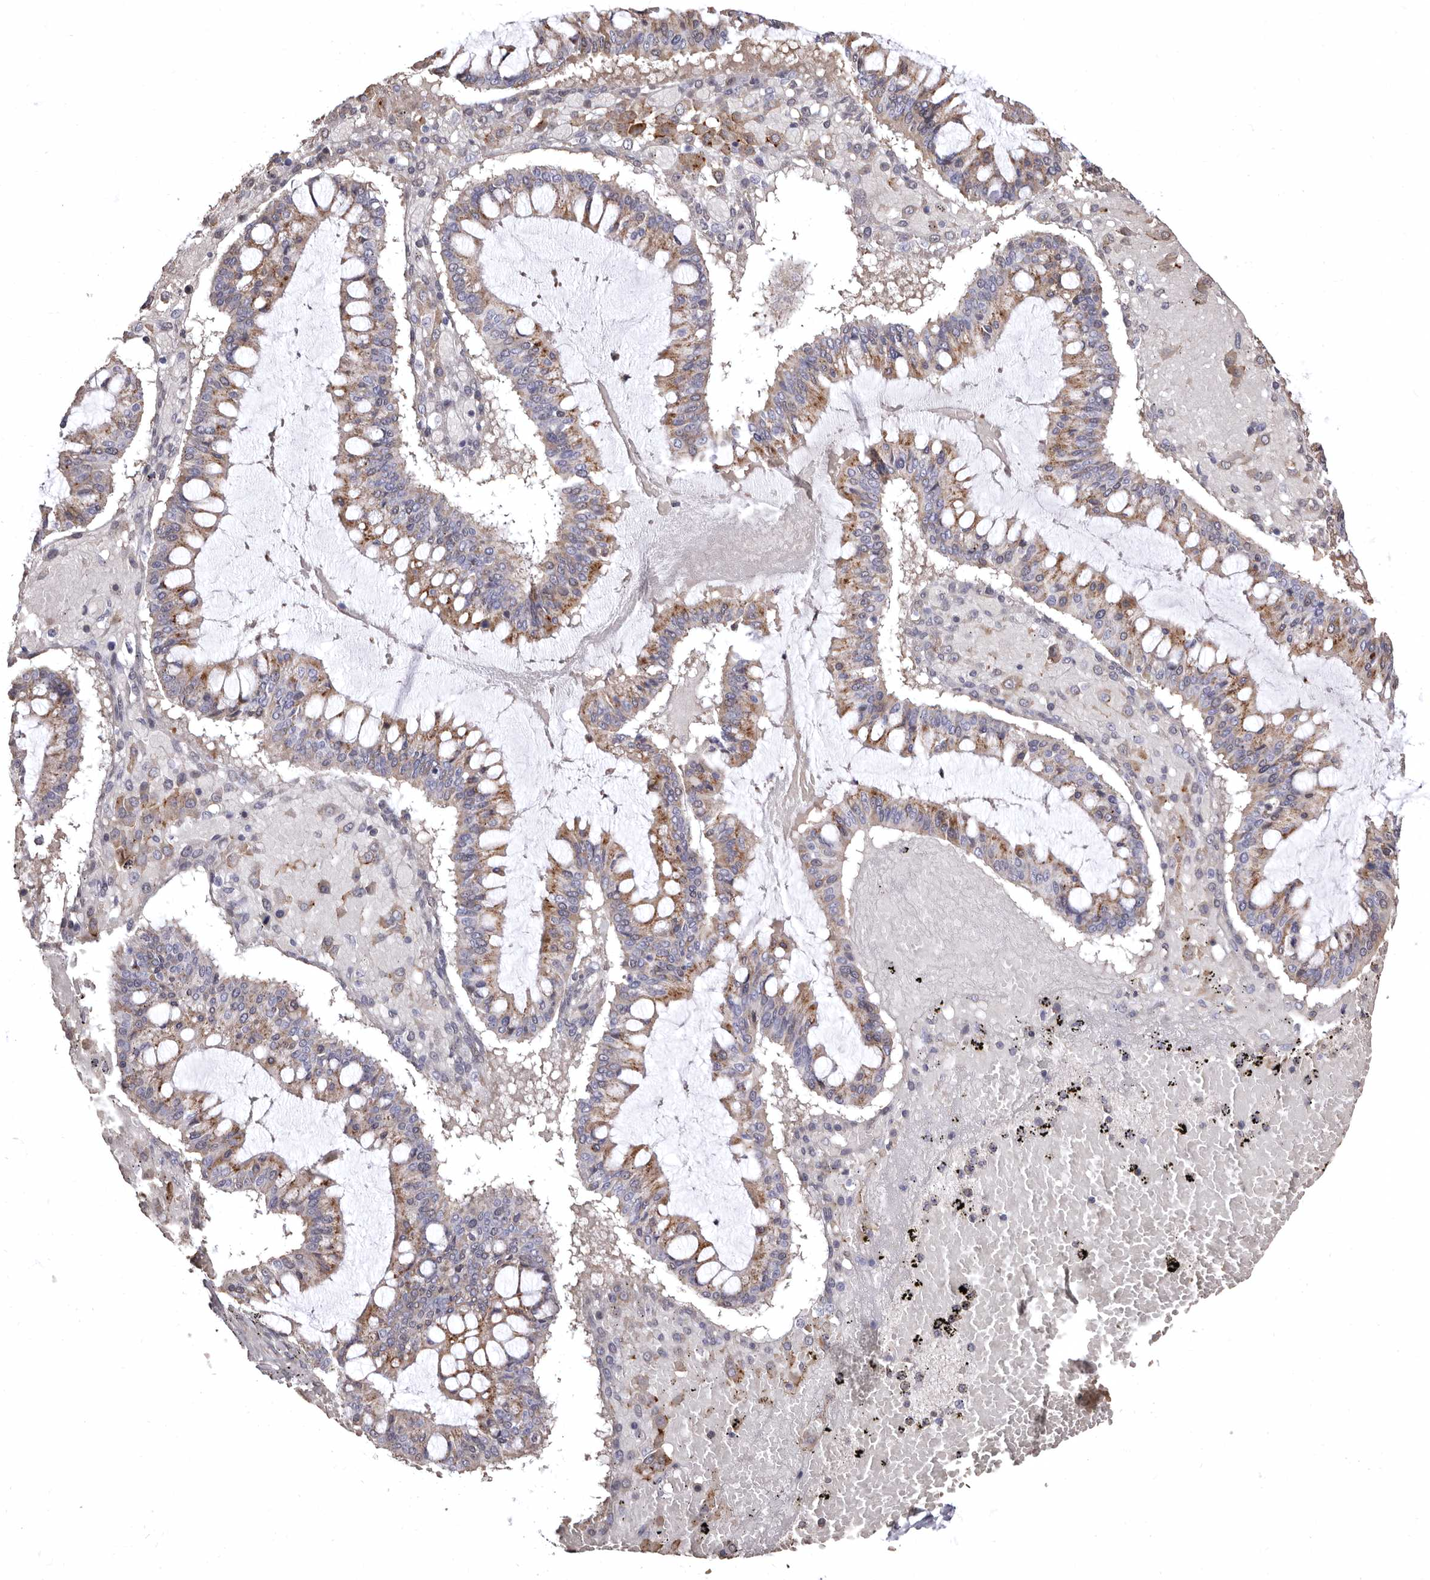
{"staining": {"intensity": "moderate", "quantity": ">75%", "location": "cytoplasmic/membranous"}, "tissue": "ovarian cancer", "cell_type": "Tumor cells", "image_type": "cancer", "snomed": [{"axis": "morphology", "description": "Cystadenocarcinoma, mucinous, NOS"}, {"axis": "topography", "description": "Ovary"}], "caption": "Ovarian mucinous cystadenocarcinoma stained with IHC displays moderate cytoplasmic/membranous staining in about >75% of tumor cells.", "gene": "AIDA", "patient": {"sex": "female", "age": 73}}